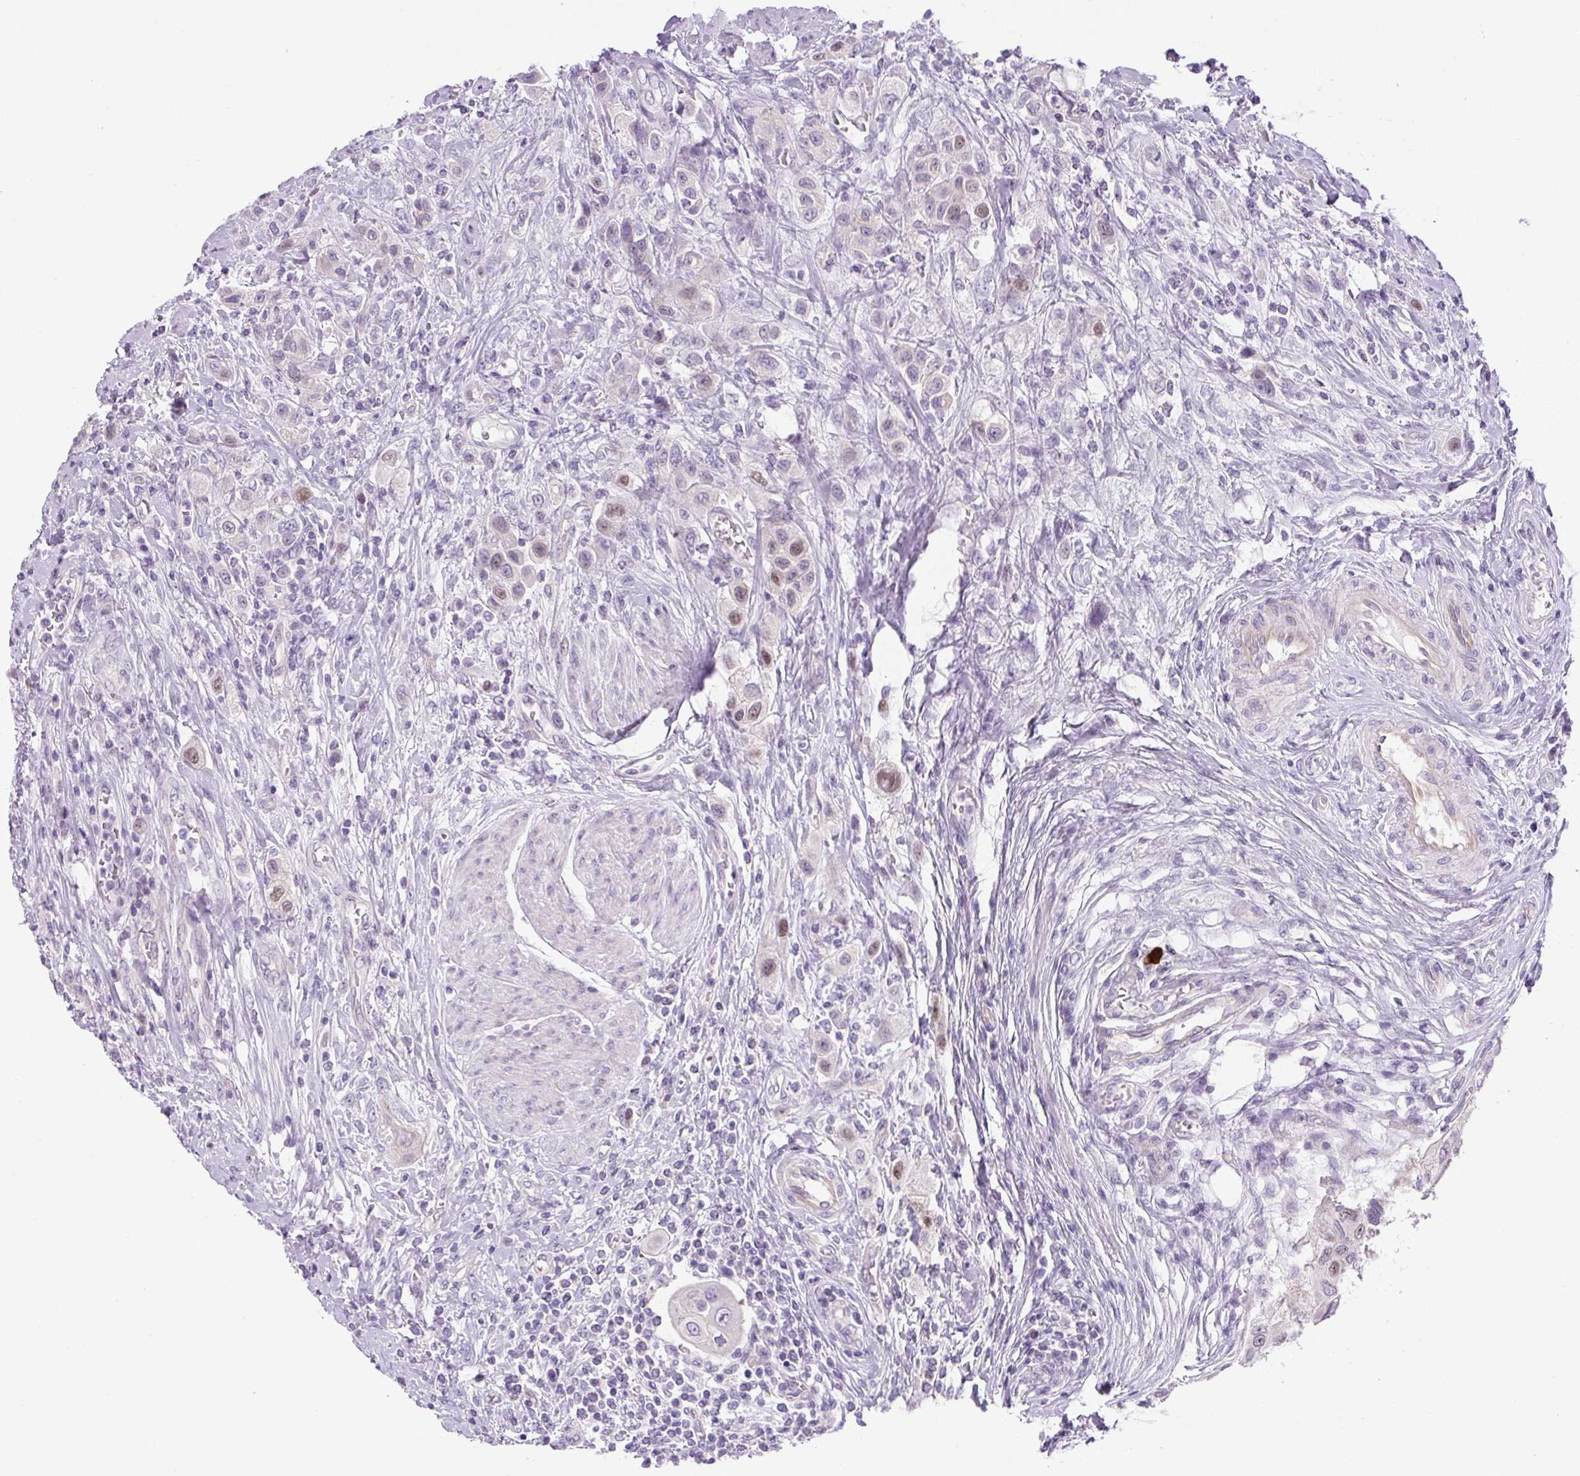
{"staining": {"intensity": "moderate", "quantity": "<25%", "location": "nuclear"}, "tissue": "urothelial cancer", "cell_type": "Tumor cells", "image_type": "cancer", "snomed": [{"axis": "morphology", "description": "Urothelial carcinoma, High grade"}, {"axis": "topography", "description": "Urinary bladder"}], "caption": "Protein expression analysis of urothelial cancer reveals moderate nuclear staining in about <25% of tumor cells.", "gene": "ADAMTS19", "patient": {"sex": "male", "age": 50}}